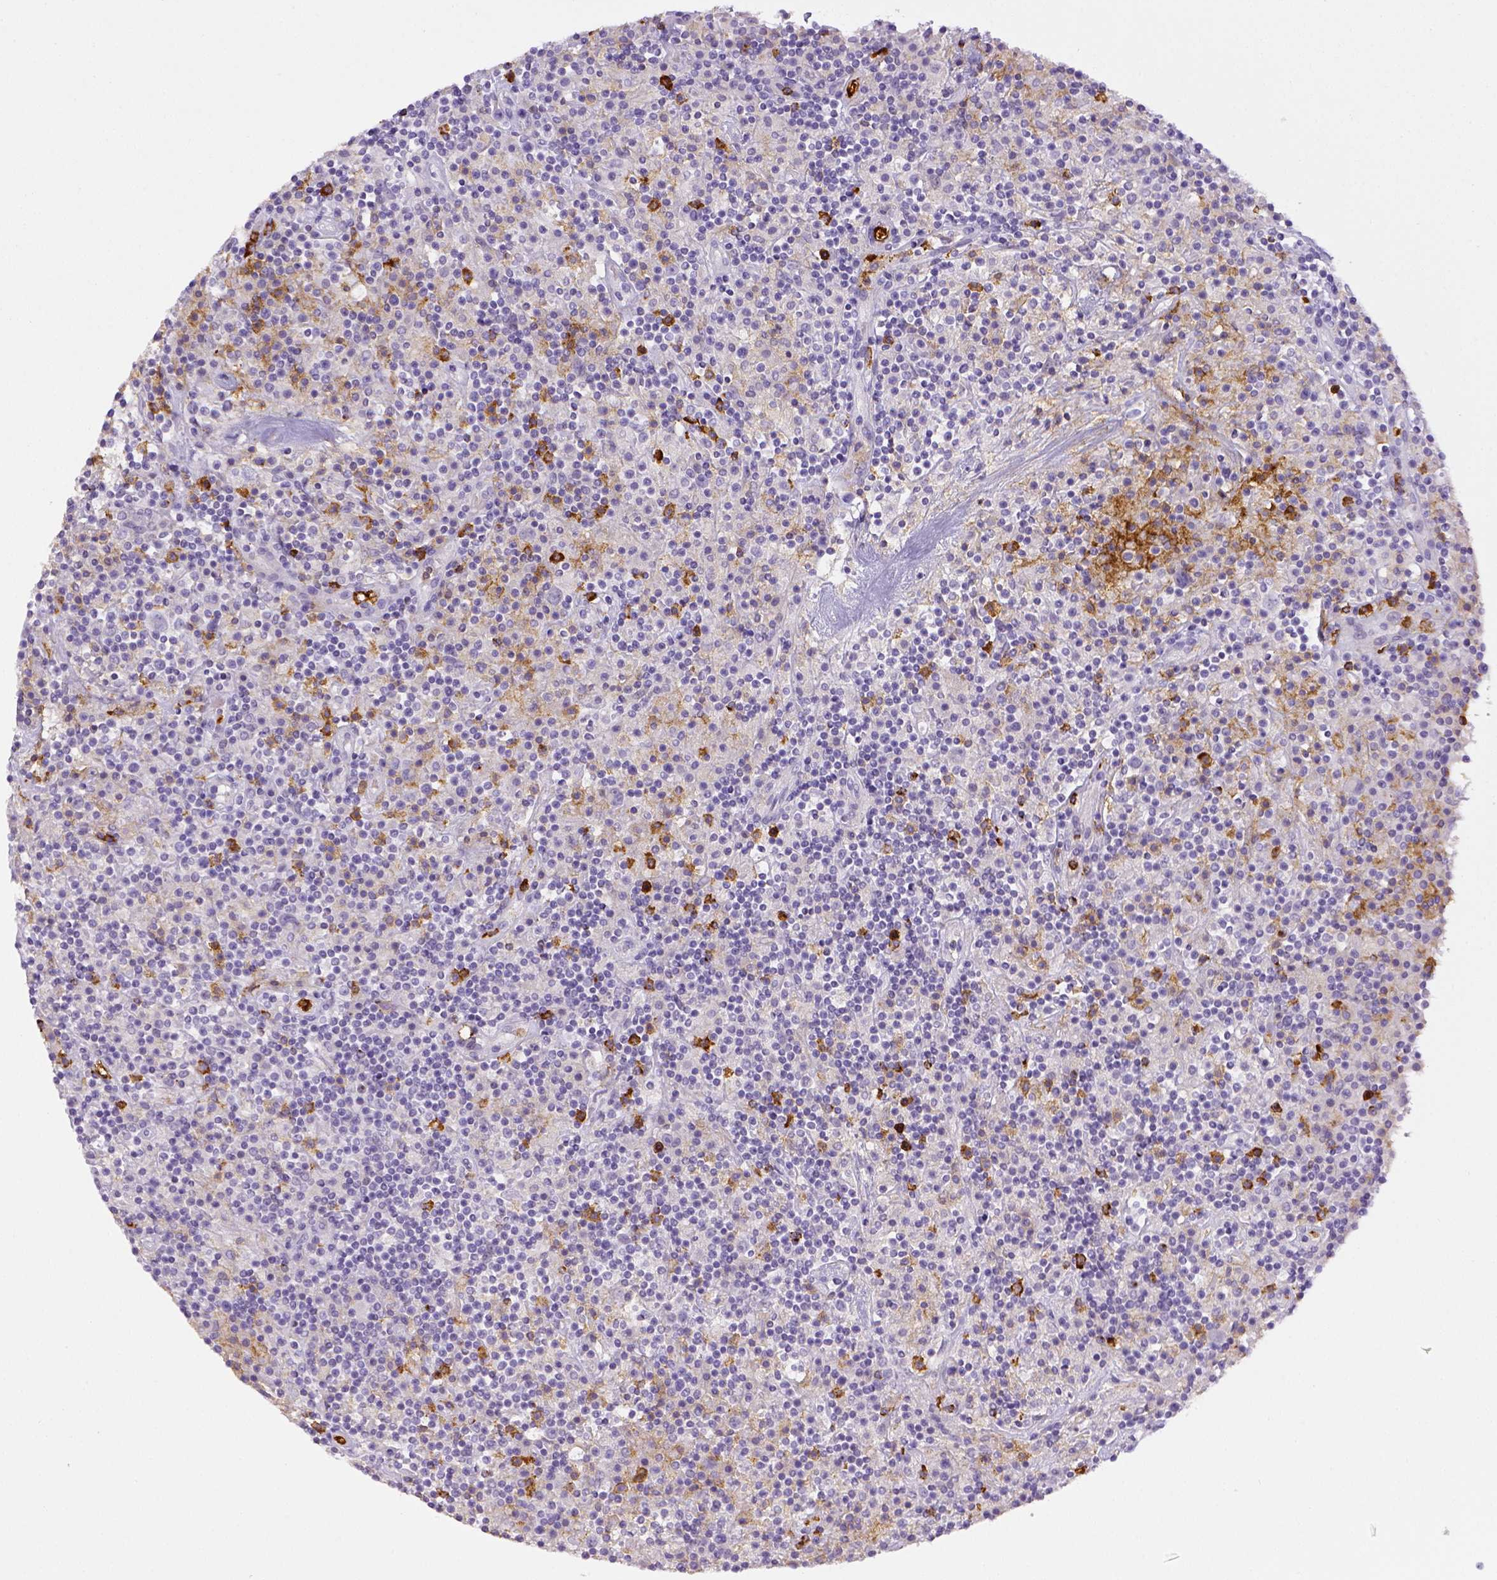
{"staining": {"intensity": "negative", "quantity": "none", "location": "none"}, "tissue": "lymphoma", "cell_type": "Tumor cells", "image_type": "cancer", "snomed": [{"axis": "morphology", "description": "Hodgkin's disease, NOS"}, {"axis": "topography", "description": "Lymph node"}], "caption": "Hodgkin's disease was stained to show a protein in brown. There is no significant staining in tumor cells.", "gene": "ITGAM", "patient": {"sex": "male", "age": 70}}